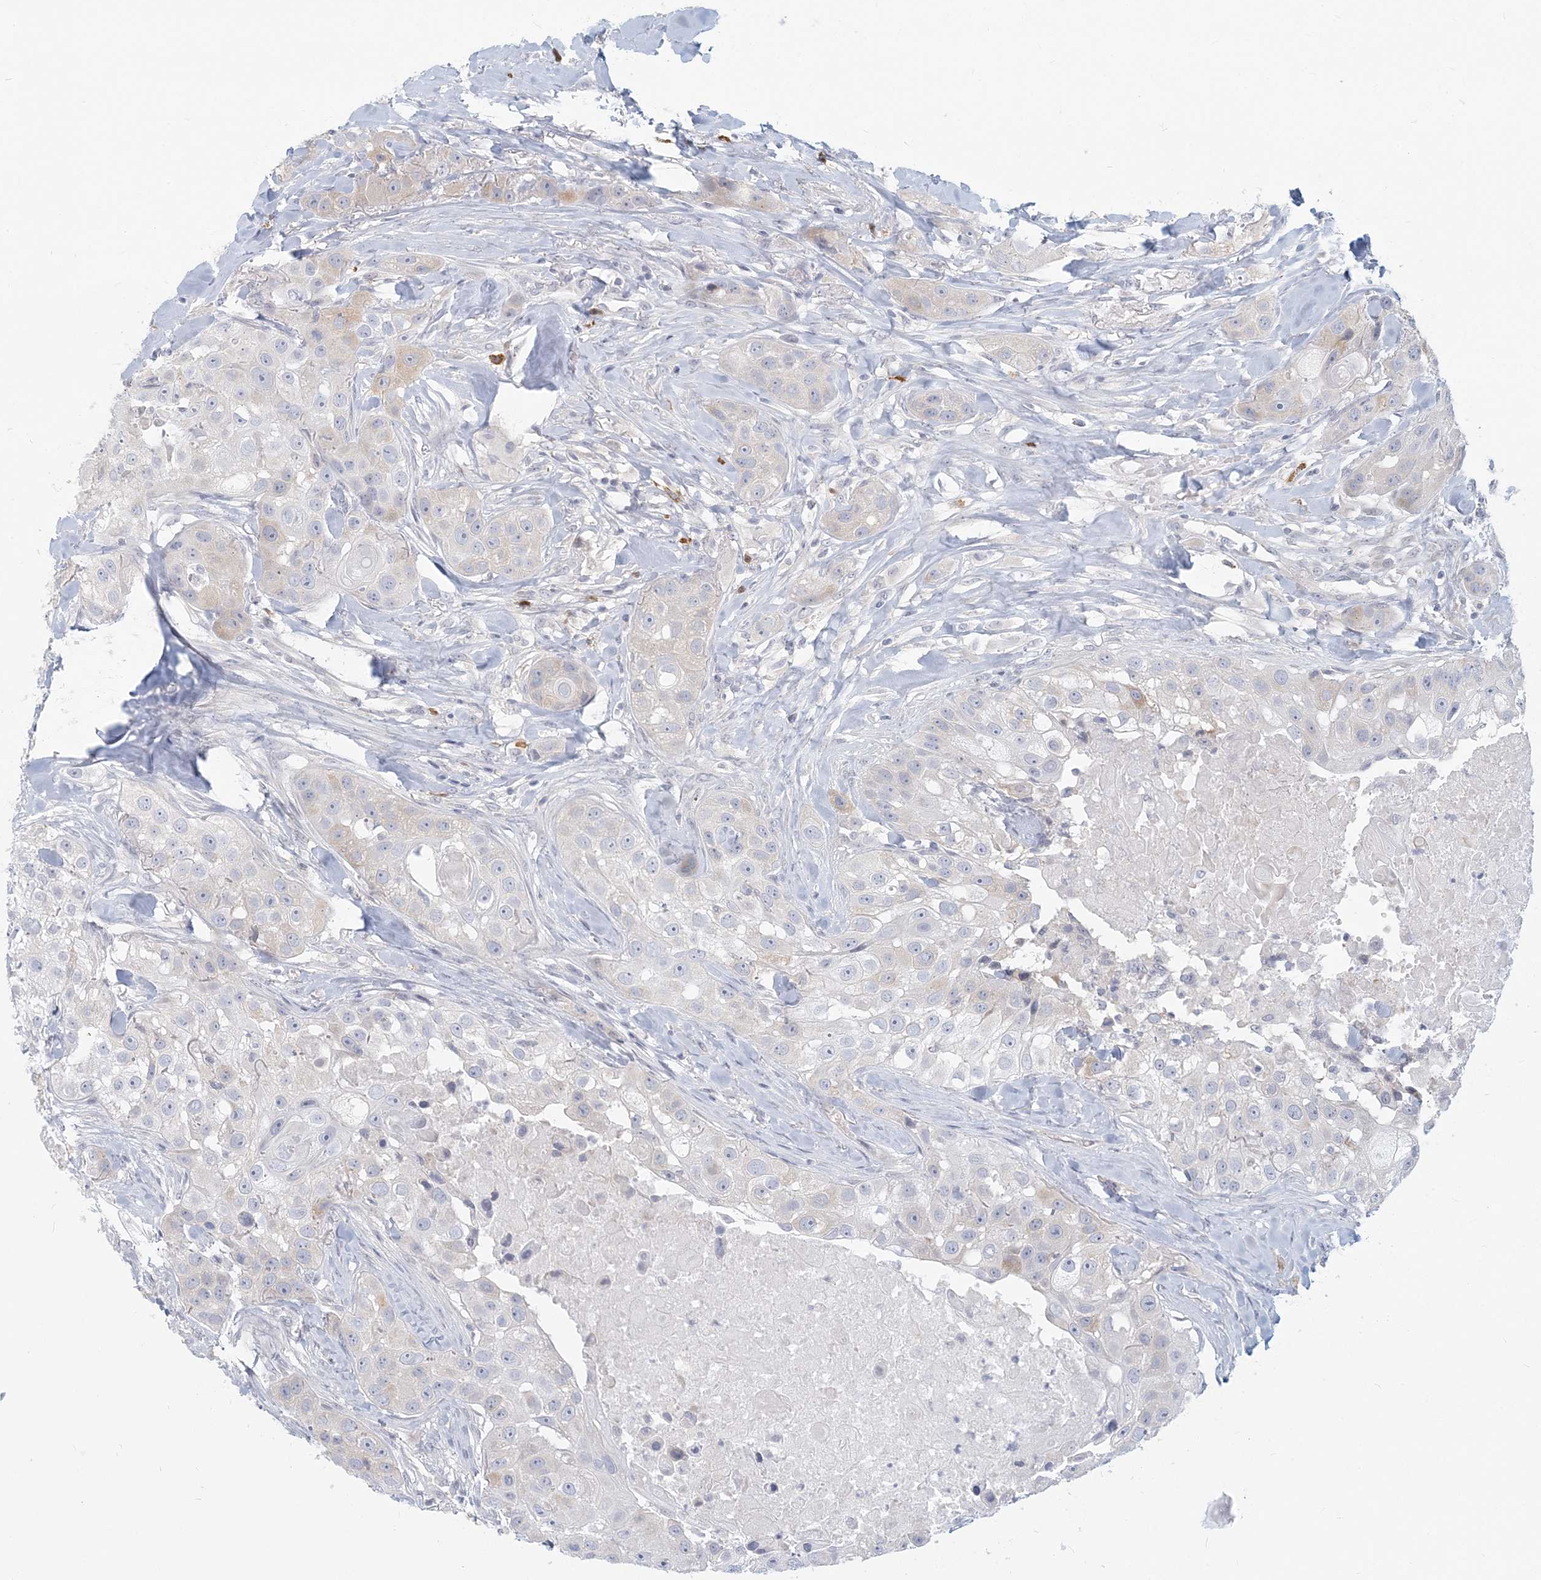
{"staining": {"intensity": "negative", "quantity": "none", "location": "none"}, "tissue": "head and neck cancer", "cell_type": "Tumor cells", "image_type": "cancer", "snomed": [{"axis": "morphology", "description": "Normal tissue, NOS"}, {"axis": "morphology", "description": "Squamous cell carcinoma, NOS"}, {"axis": "topography", "description": "Skeletal muscle"}, {"axis": "topography", "description": "Head-Neck"}], "caption": "IHC micrograph of human head and neck cancer stained for a protein (brown), which demonstrates no expression in tumor cells. Brightfield microscopy of IHC stained with DAB (brown) and hematoxylin (blue), captured at high magnification.", "gene": "GMPPA", "patient": {"sex": "male", "age": 51}}